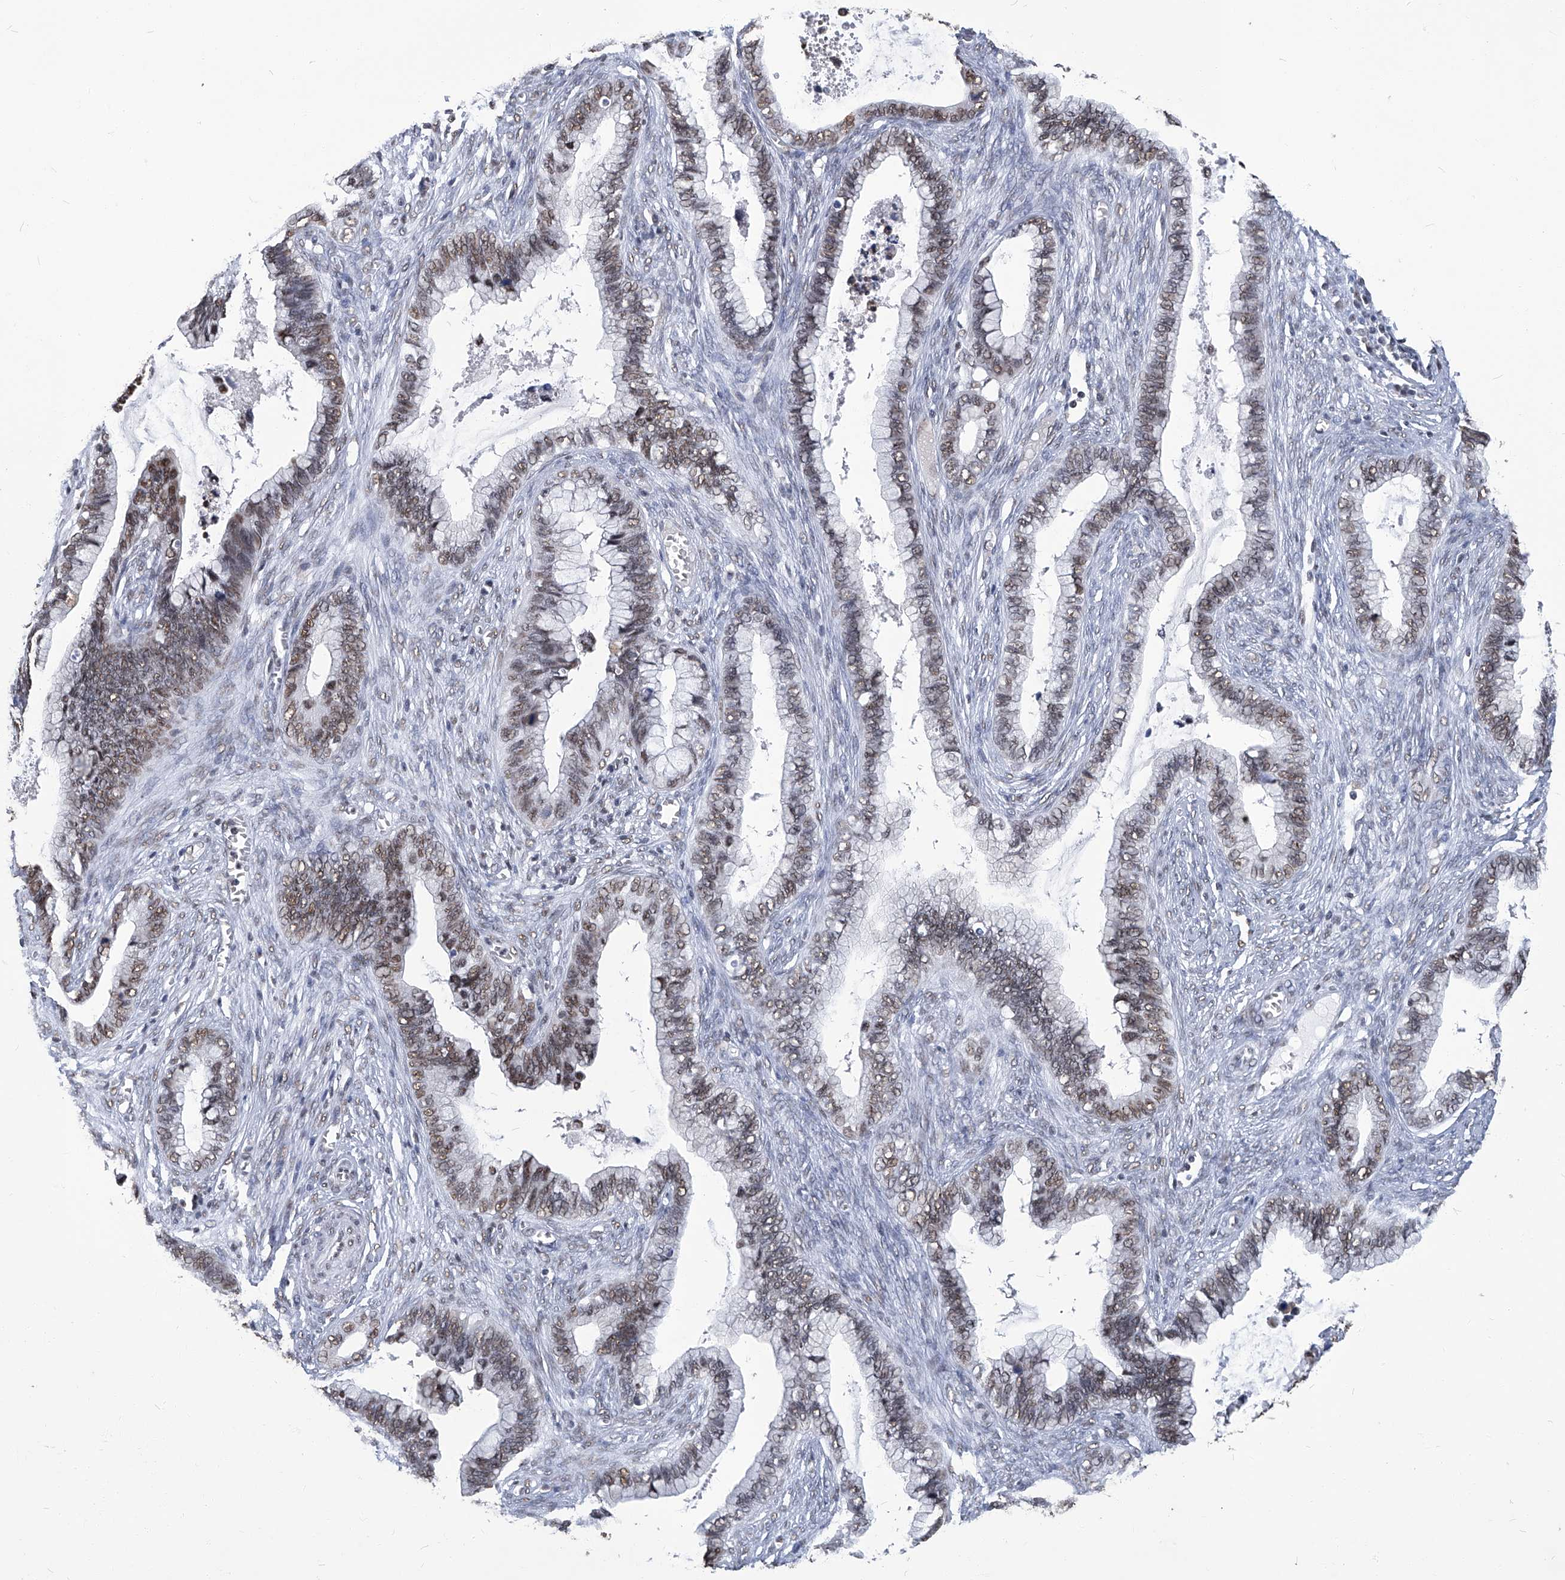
{"staining": {"intensity": "moderate", "quantity": ">75%", "location": "nuclear"}, "tissue": "cervical cancer", "cell_type": "Tumor cells", "image_type": "cancer", "snomed": [{"axis": "morphology", "description": "Adenocarcinoma, NOS"}, {"axis": "topography", "description": "Cervix"}], "caption": "Cervical cancer (adenocarcinoma) was stained to show a protein in brown. There is medium levels of moderate nuclear staining in approximately >75% of tumor cells.", "gene": "HBP1", "patient": {"sex": "female", "age": 44}}